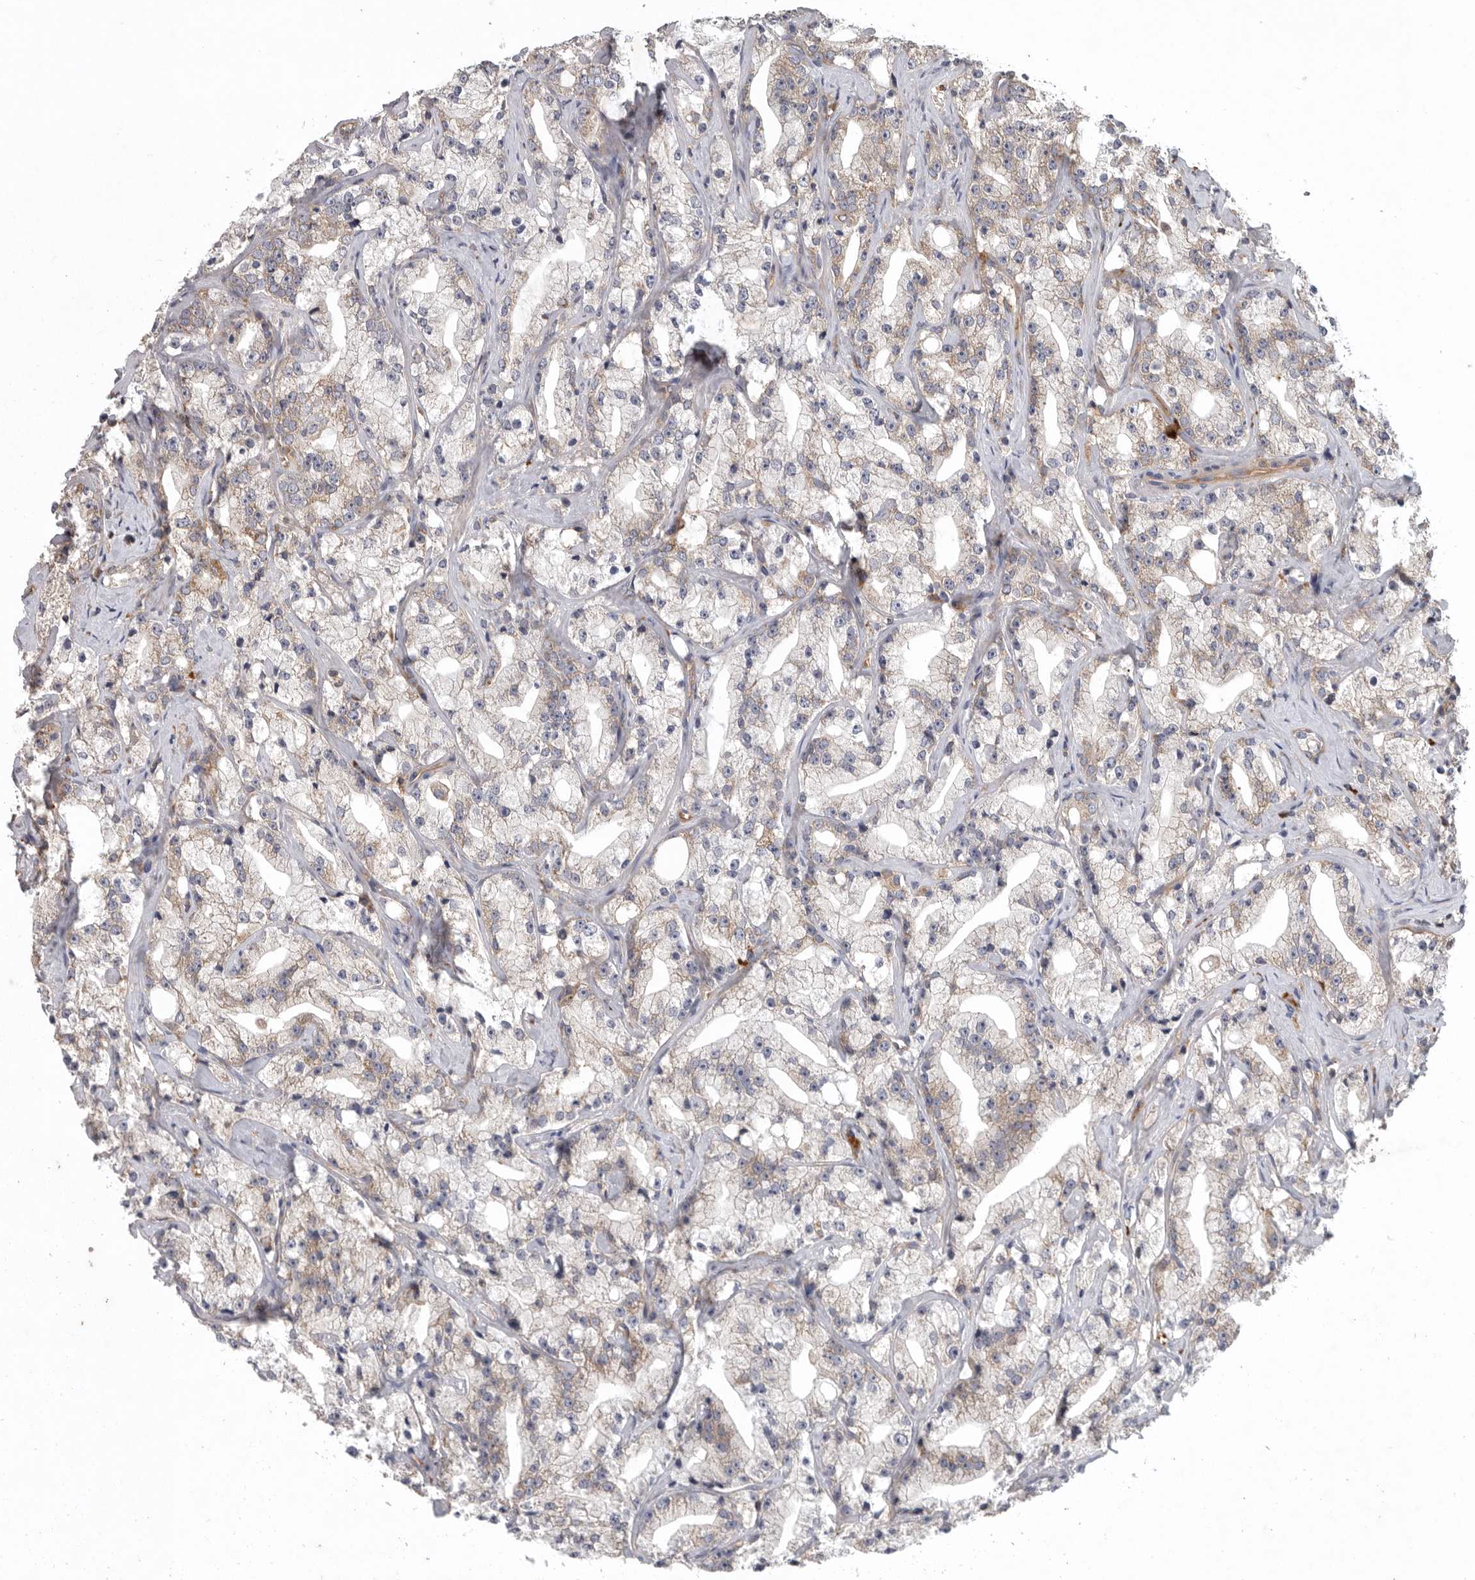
{"staining": {"intensity": "weak", "quantity": "<25%", "location": "cytoplasmic/membranous"}, "tissue": "prostate cancer", "cell_type": "Tumor cells", "image_type": "cancer", "snomed": [{"axis": "morphology", "description": "Adenocarcinoma, High grade"}, {"axis": "topography", "description": "Prostate"}], "caption": "Image shows no protein staining in tumor cells of high-grade adenocarcinoma (prostate) tissue.", "gene": "C1orf109", "patient": {"sex": "male", "age": 64}}